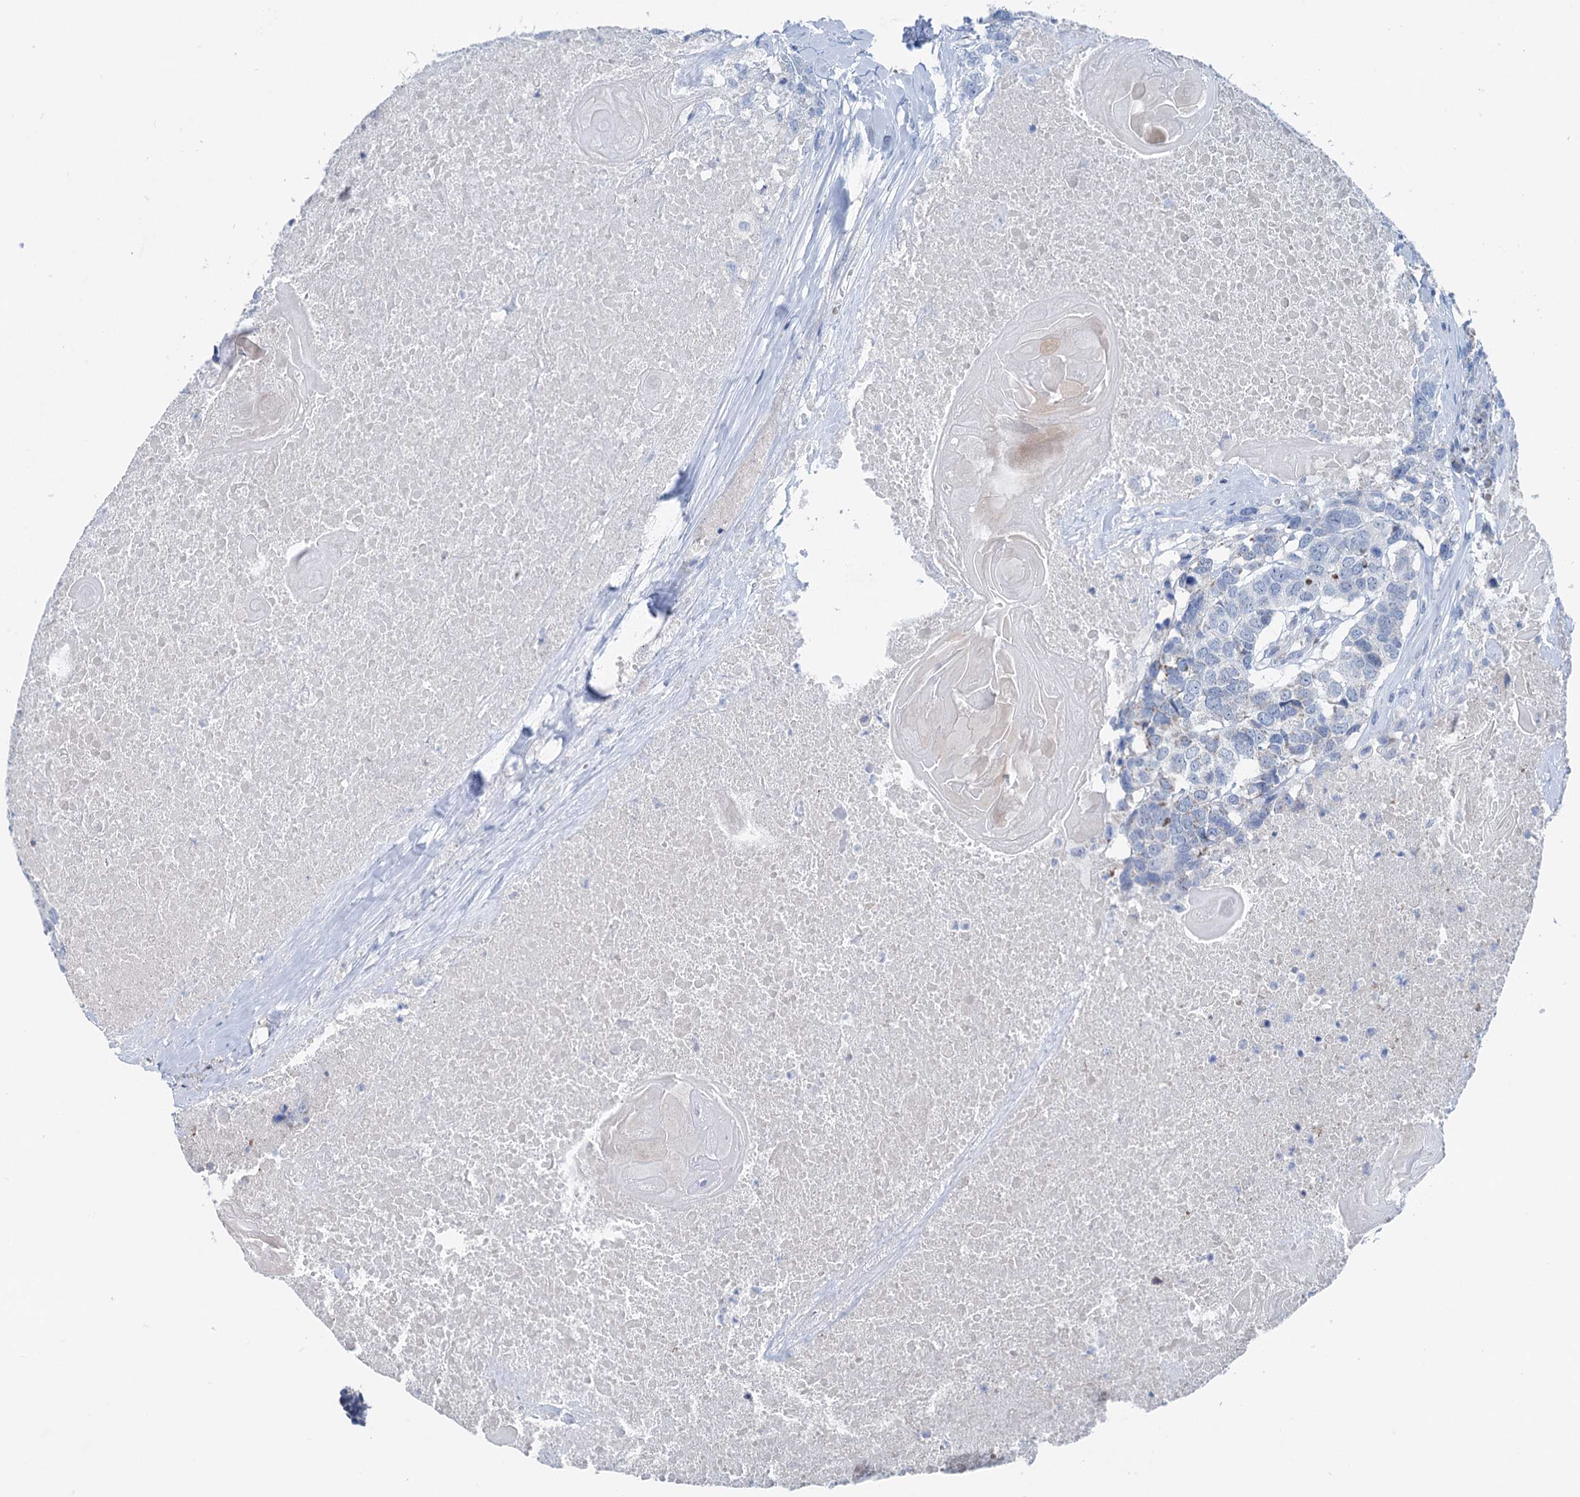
{"staining": {"intensity": "negative", "quantity": "none", "location": "none"}, "tissue": "head and neck cancer", "cell_type": "Tumor cells", "image_type": "cancer", "snomed": [{"axis": "morphology", "description": "Squamous cell carcinoma, NOS"}, {"axis": "topography", "description": "Head-Neck"}], "caption": "DAB (3,3'-diaminobenzidine) immunohistochemical staining of head and neck squamous cell carcinoma demonstrates no significant positivity in tumor cells.", "gene": "ELP4", "patient": {"sex": "male", "age": 66}}